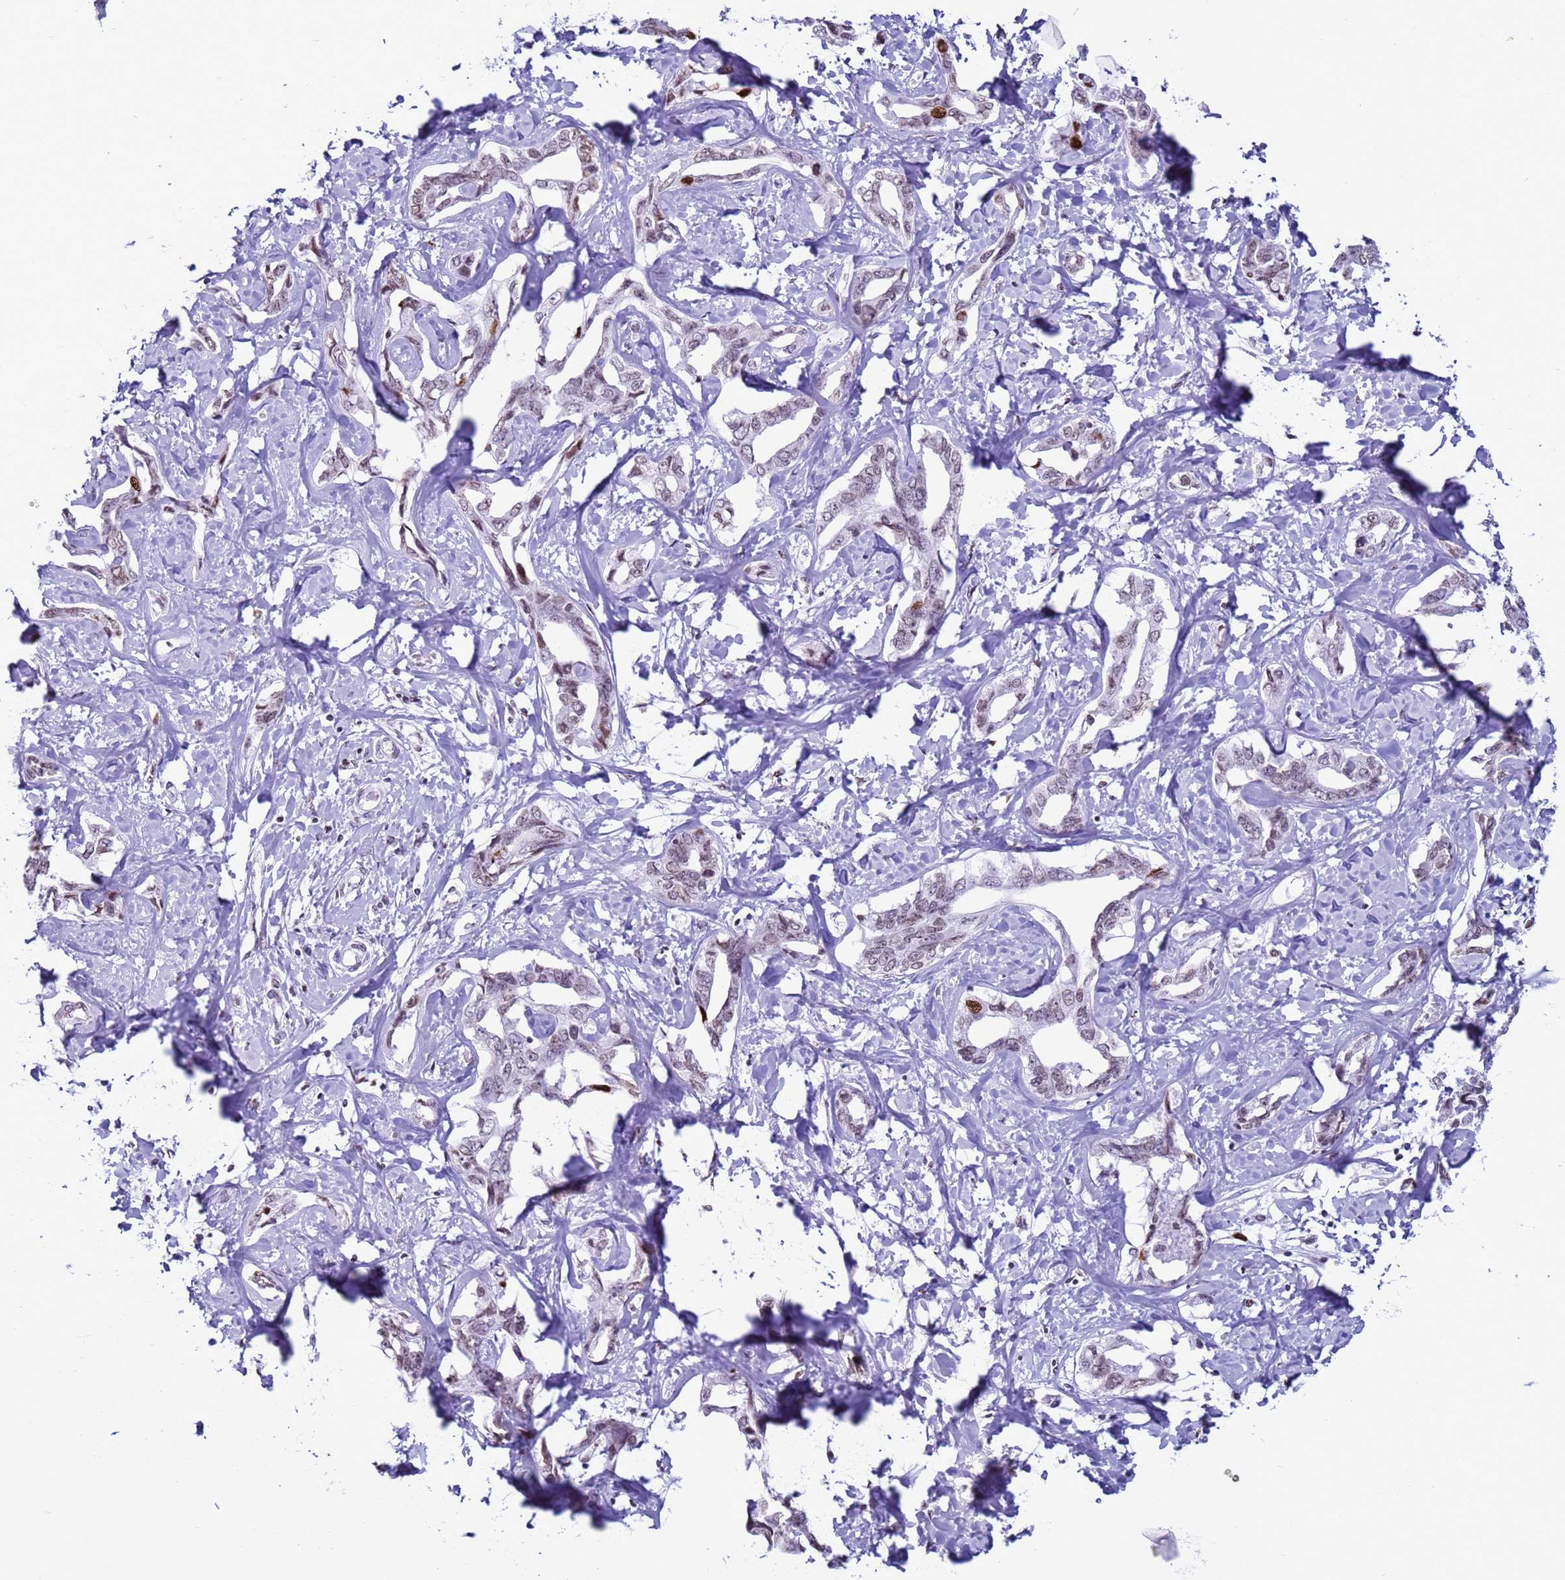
{"staining": {"intensity": "strong", "quantity": "<25%", "location": "nuclear"}, "tissue": "liver cancer", "cell_type": "Tumor cells", "image_type": "cancer", "snomed": [{"axis": "morphology", "description": "Cholangiocarcinoma"}, {"axis": "topography", "description": "Liver"}], "caption": "Immunohistochemistry image of neoplastic tissue: human liver cholangiocarcinoma stained using IHC exhibits medium levels of strong protein expression localized specifically in the nuclear of tumor cells, appearing as a nuclear brown color.", "gene": "H4C8", "patient": {"sex": "male", "age": 59}}